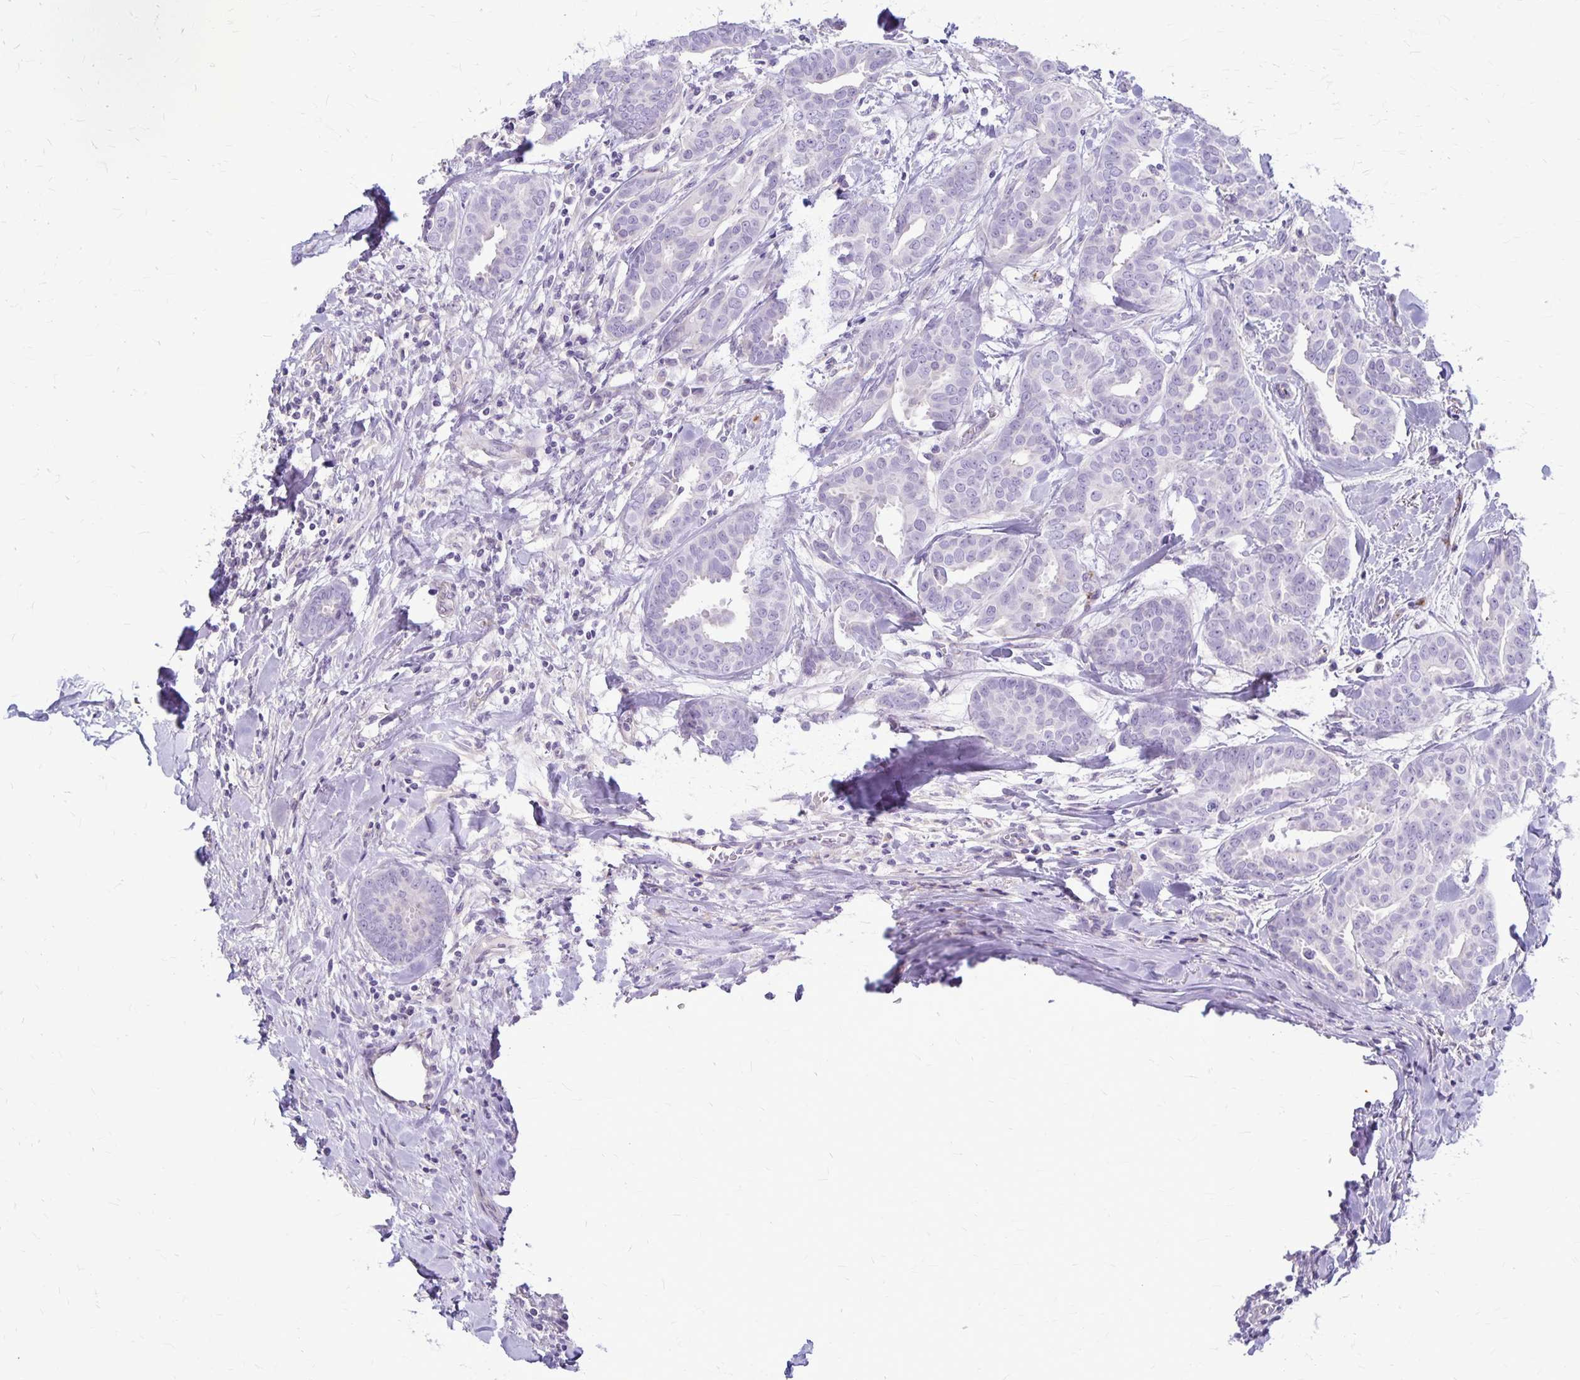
{"staining": {"intensity": "negative", "quantity": "none", "location": "none"}, "tissue": "breast cancer", "cell_type": "Tumor cells", "image_type": "cancer", "snomed": [{"axis": "morphology", "description": "Duct carcinoma"}, {"axis": "topography", "description": "Breast"}], "caption": "IHC of human breast cancer (infiltrating ductal carcinoma) displays no positivity in tumor cells. Nuclei are stained in blue.", "gene": "GP9", "patient": {"sex": "female", "age": 45}}